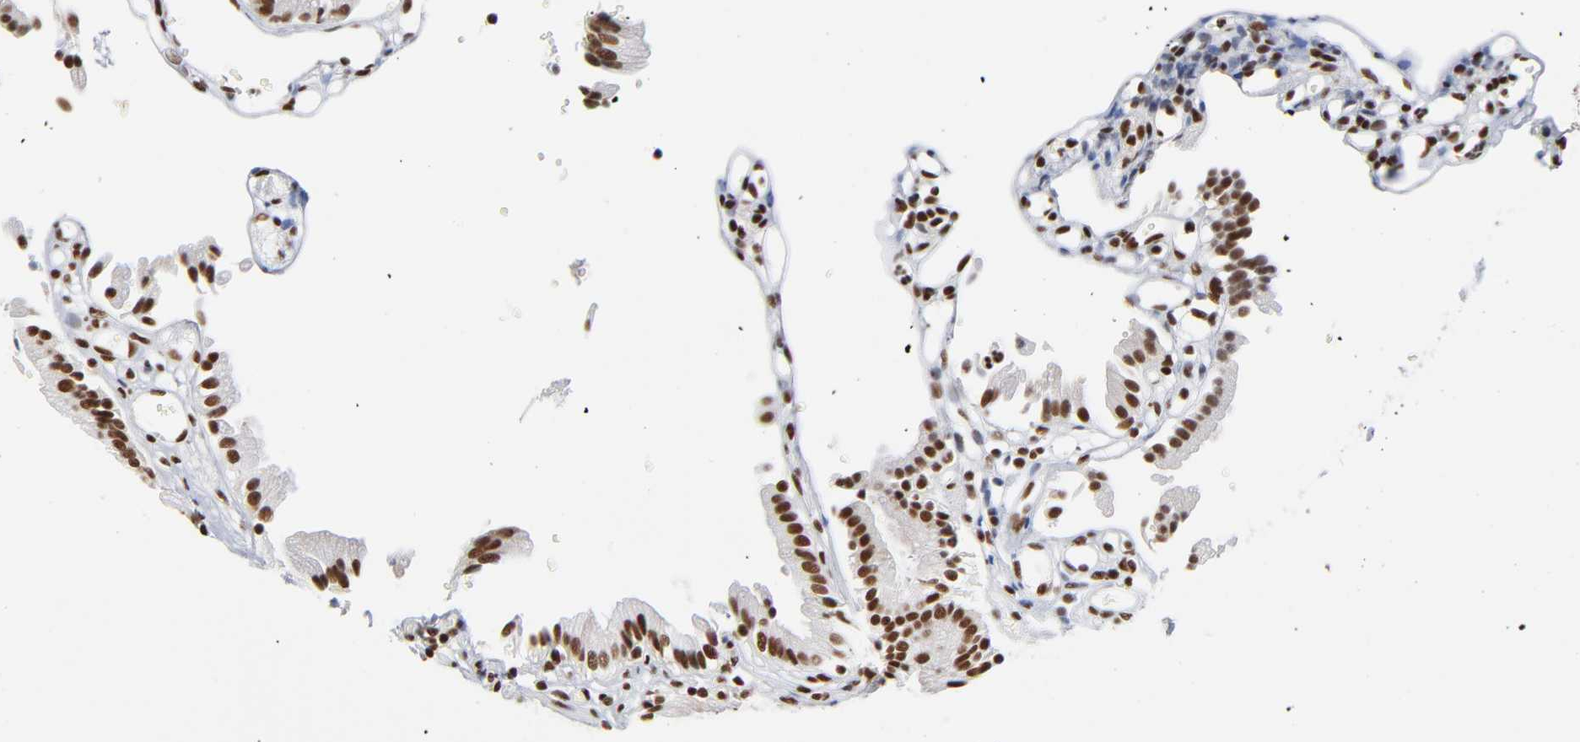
{"staining": {"intensity": "strong", "quantity": ">75%", "location": "nuclear"}, "tissue": "gallbladder", "cell_type": "Glandular cells", "image_type": "normal", "snomed": [{"axis": "morphology", "description": "Normal tissue, NOS"}, {"axis": "topography", "description": "Gallbladder"}], "caption": "A brown stain labels strong nuclear staining of a protein in glandular cells of unremarkable gallbladder.", "gene": "CREB1", "patient": {"sex": "male", "age": 65}}